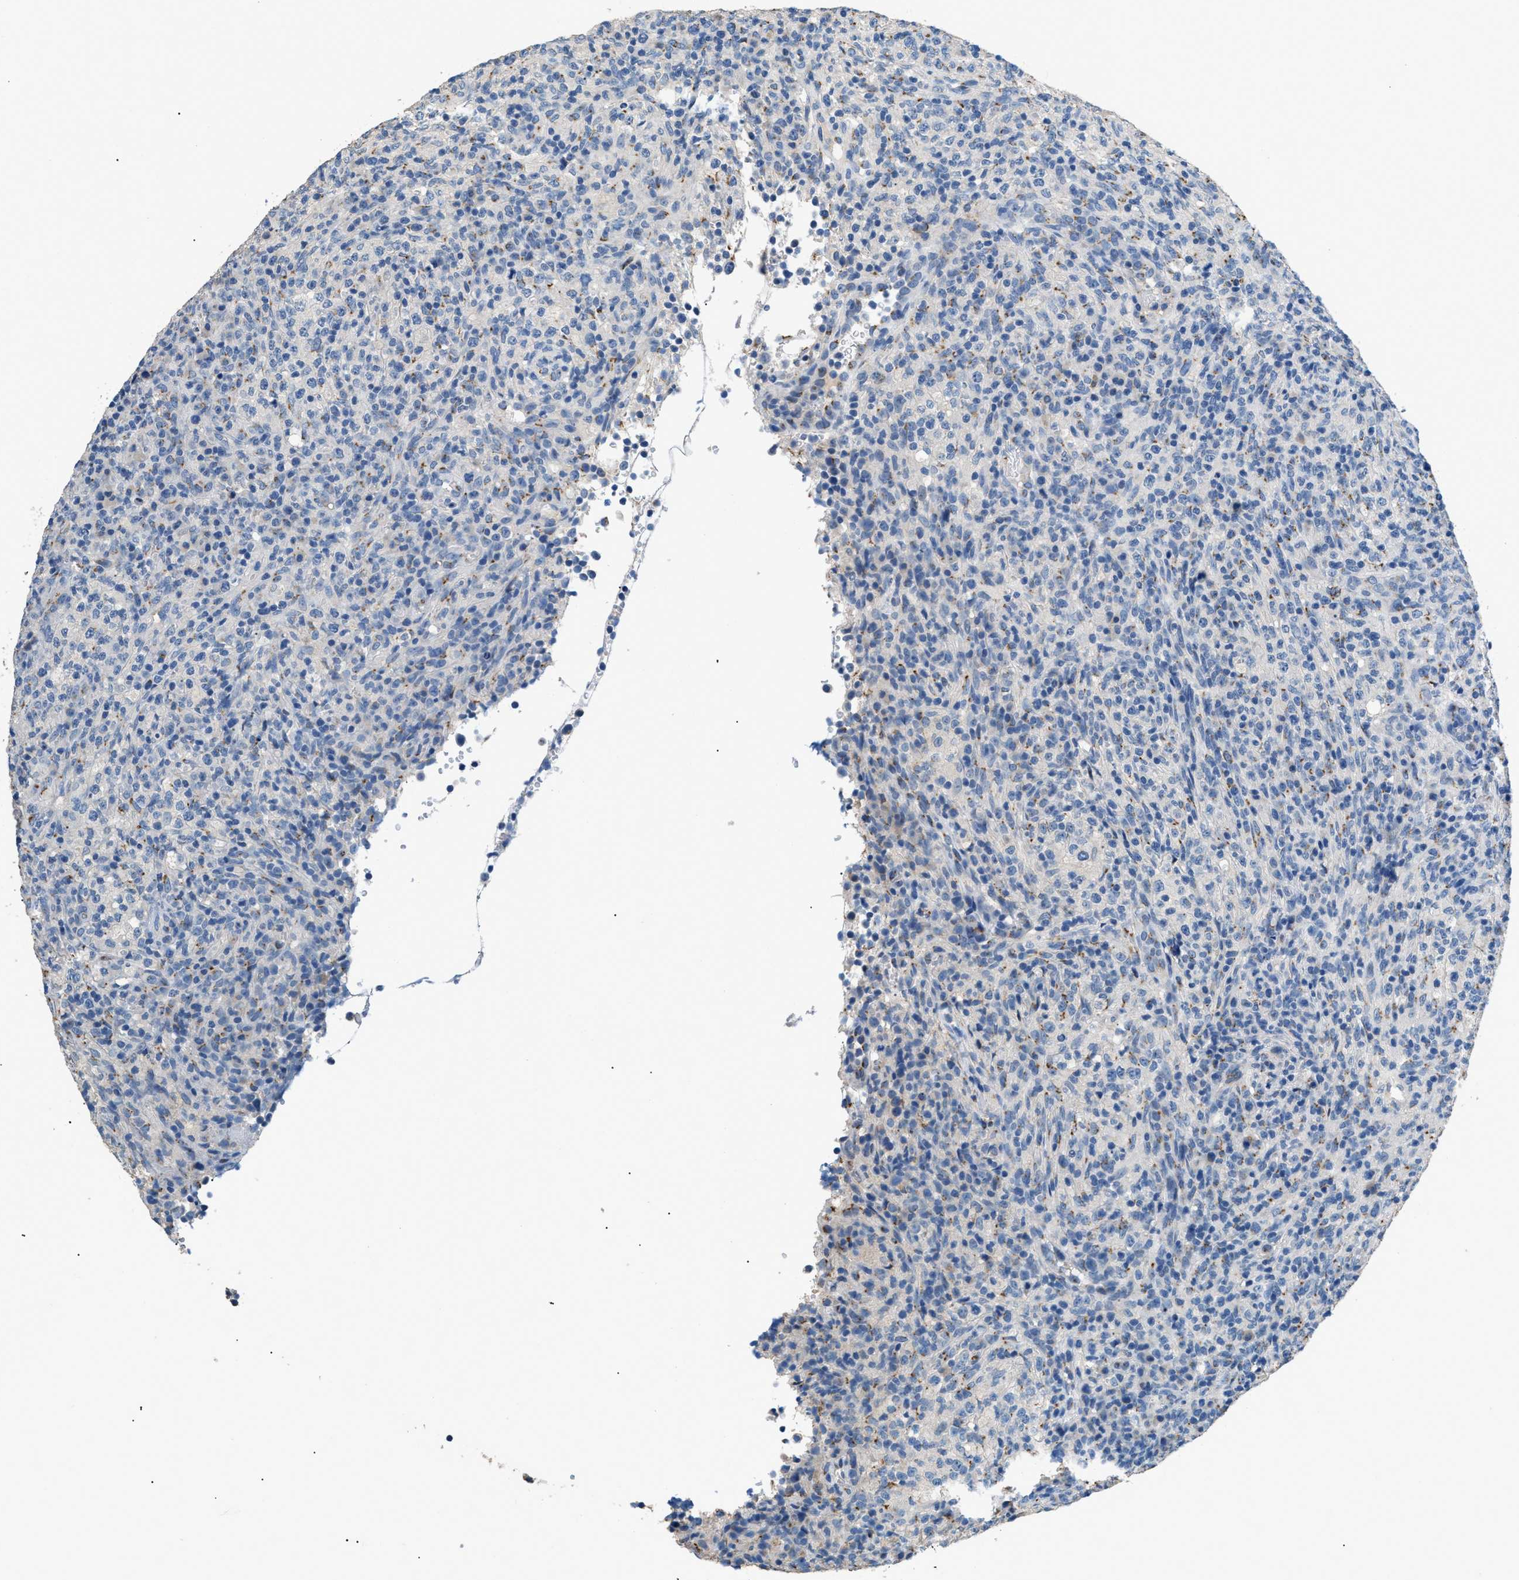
{"staining": {"intensity": "weak", "quantity": "<25%", "location": "cytoplasmic/membranous"}, "tissue": "lymphoma", "cell_type": "Tumor cells", "image_type": "cancer", "snomed": [{"axis": "morphology", "description": "Malignant lymphoma, non-Hodgkin's type, High grade"}, {"axis": "topography", "description": "Lymph node"}], "caption": "Human lymphoma stained for a protein using immunohistochemistry displays no positivity in tumor cells.", "gene": "GOLM1", "patient": {"sex": "female", "age": 76}}